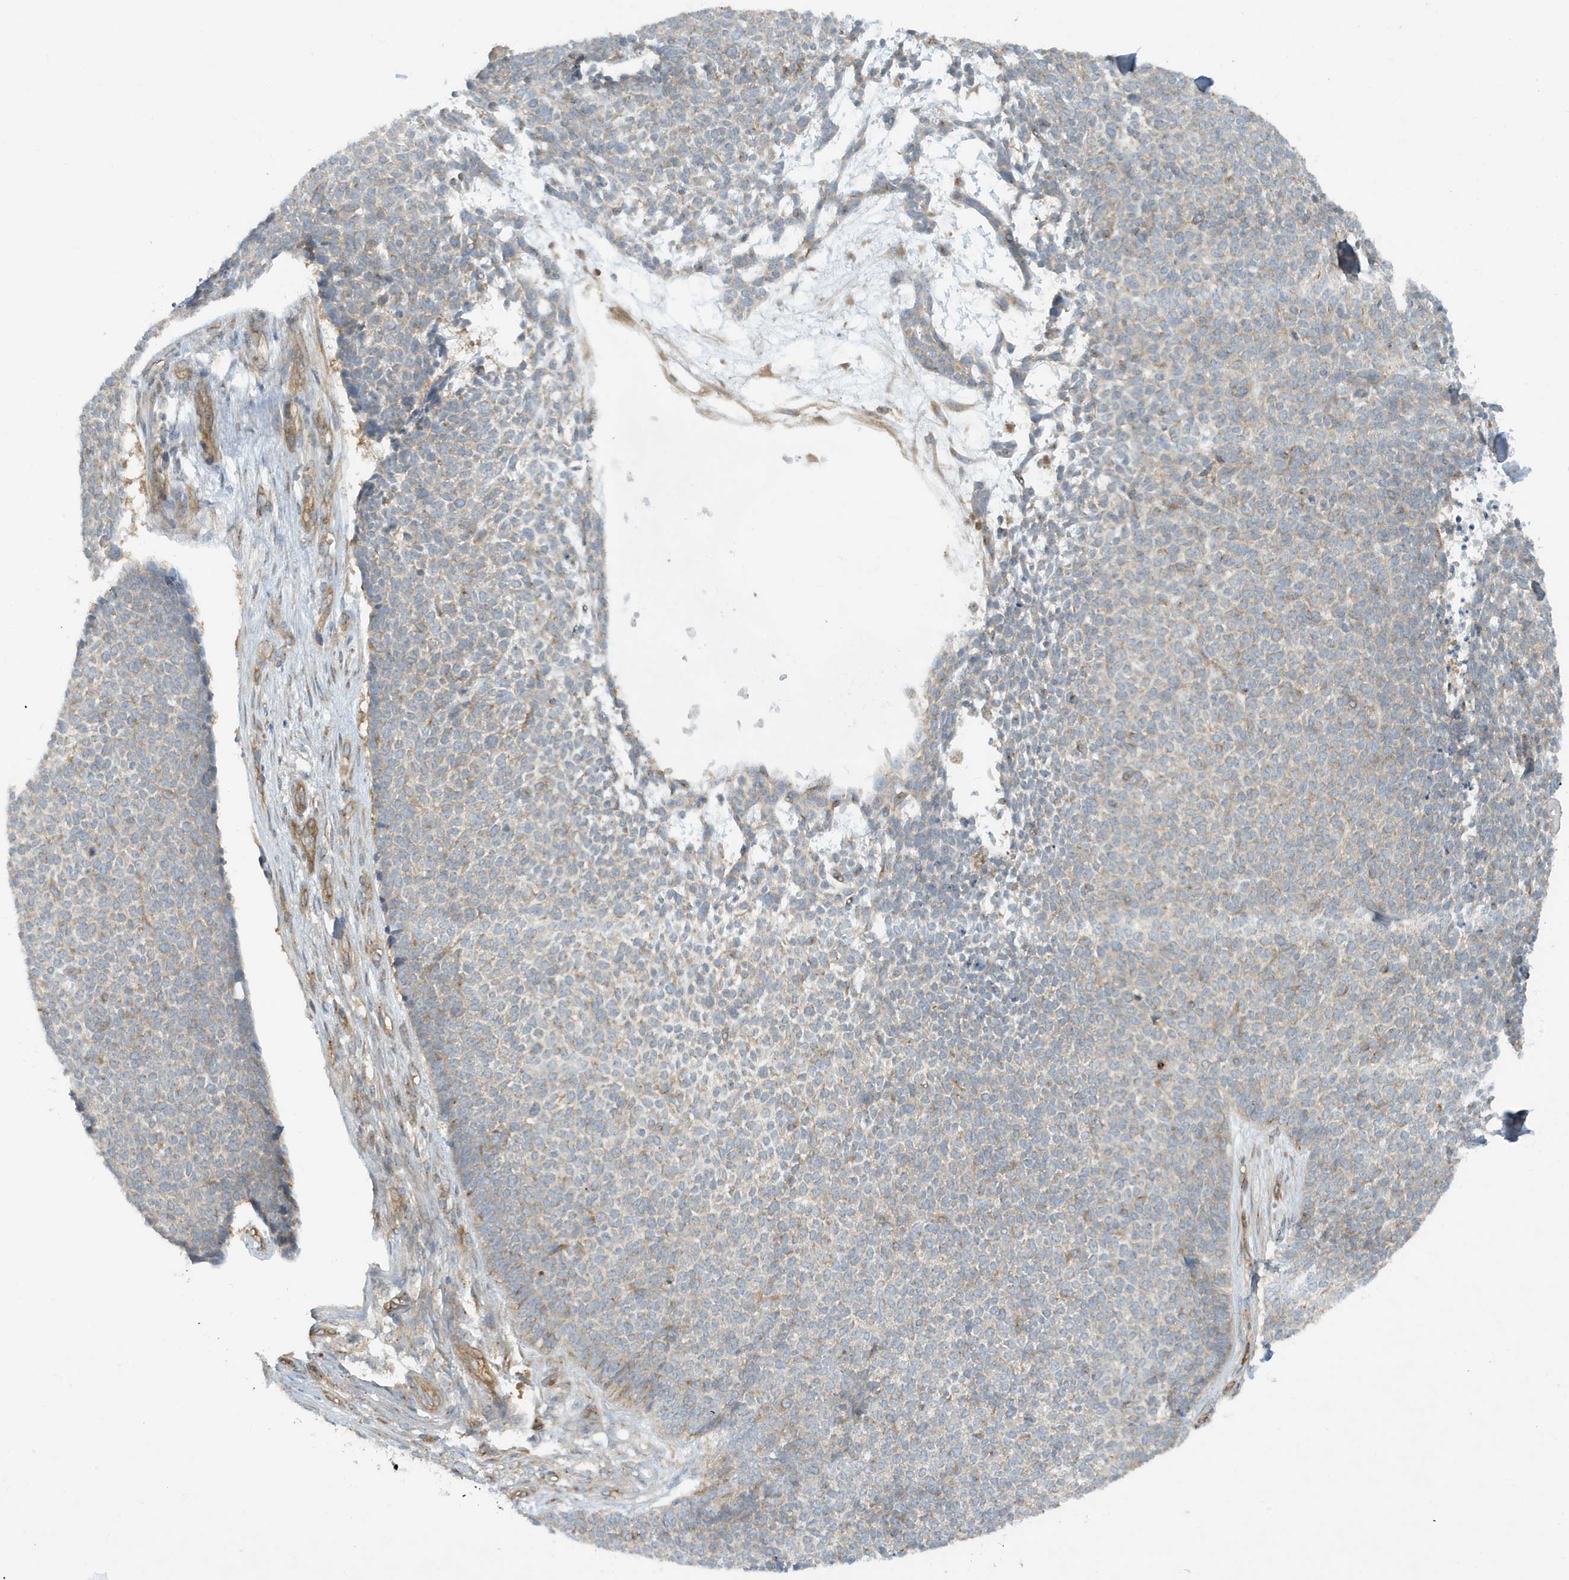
{"staining": {"intensity": "negative", "quantity": "none", "location": "none"}, "tissue": "skin cancer", "cell_type": "Tumor cells", "image_type": "cancer", "snomed": [{"axis": "morphology", "description": "Basal cell carcinoma"}, {"axis": "topography", "description": "Skin"}], "caption": "DAB immunohistochemical staining of human skin basal cell carcinoma shows no significant positivity in tumor cells.", "gene": "ATP23", "patient": {"sex": "female", "age": 84}}